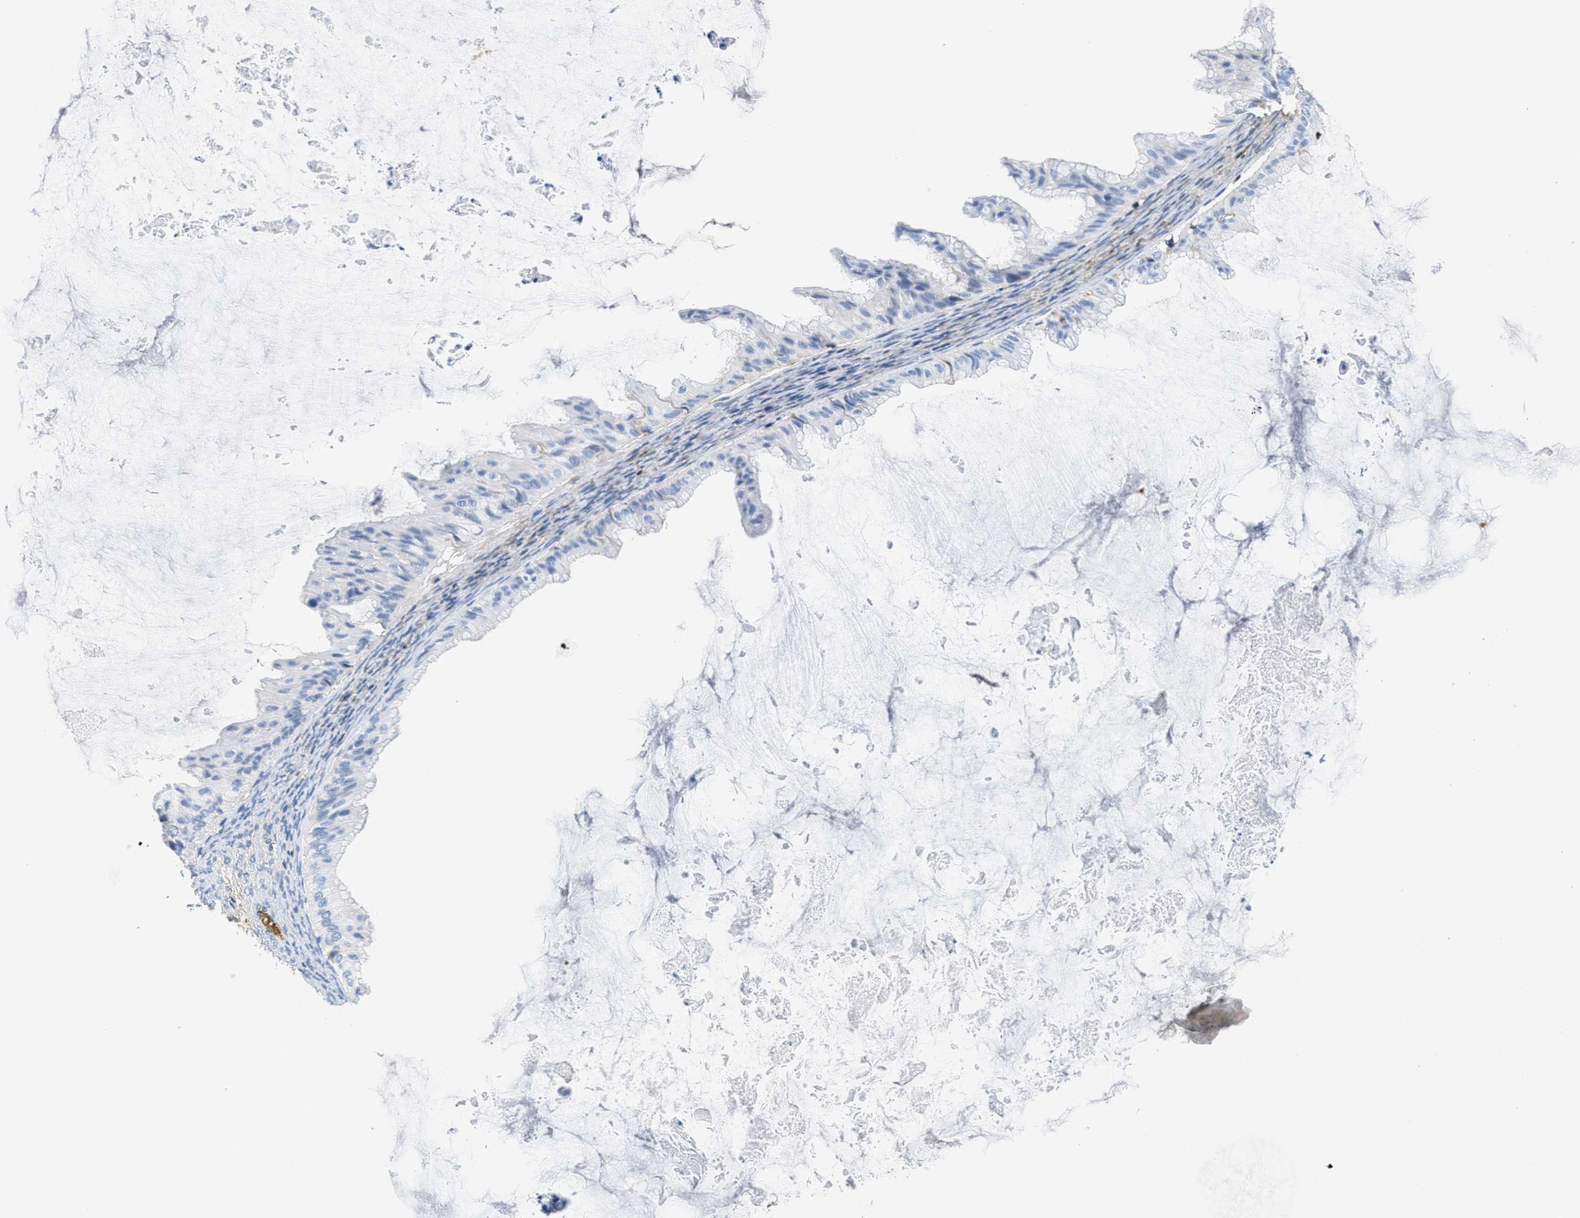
{"staining": {"intensity": "negative", "quantity": "none", "location": "none"}, "tissue": "ovarian cancer", "cell_type": "Tumor cells", "image_type": "cancer", "snomed": [{"axis": "morphology", "description": "Cystadenocarcinoma, mucinous, NOS"}, {"axis": "topography", "description": "Ovary"}], "caption": "Immunohistochemical staining of human ovarian cancer (mucinous cystadenocarcinoma) demonstrates no significant expression in tumor cells. (DAB IHC, high magnification).", "gene": "SERPINA1", "patient": {"sex": "female", "age": 61}}